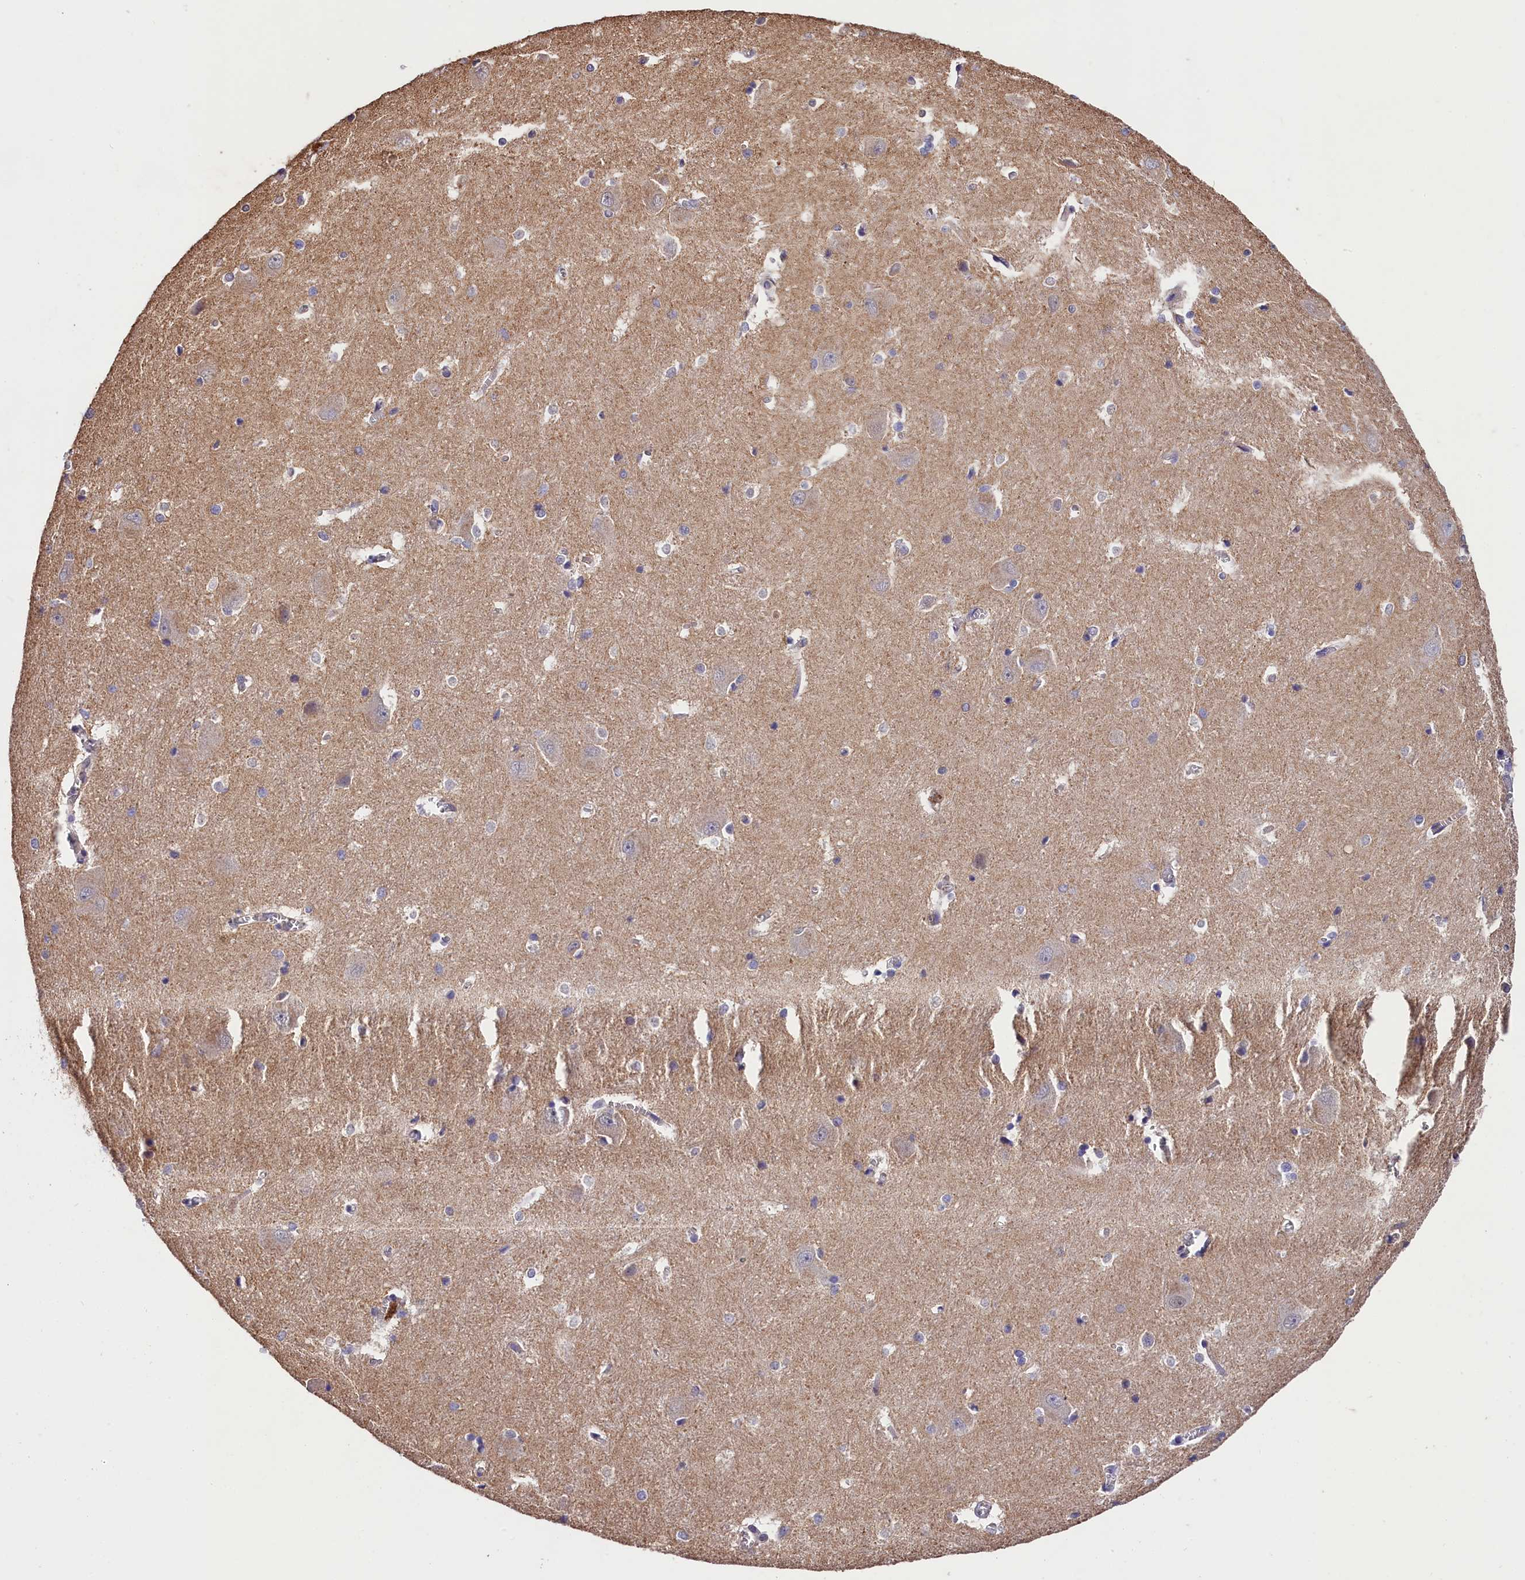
{"staining": {"intensity": "negative", "quantity": "none", "location": "none"}, "tissue": "caudate", "cell_type": "Glial cells", "image_type": "normal", "snomed": [{"axis": "morphology", "description": "Normal tissue, NOS"}, {"axis": "topography", "description": "Lateral ventricle wall"}], "caption": "This is an IHC micrograph of unremarkable caudate. There is no positivity in glial cells.", "gene": "OAS3", "patient": {"sex": "male", "age": 37}}